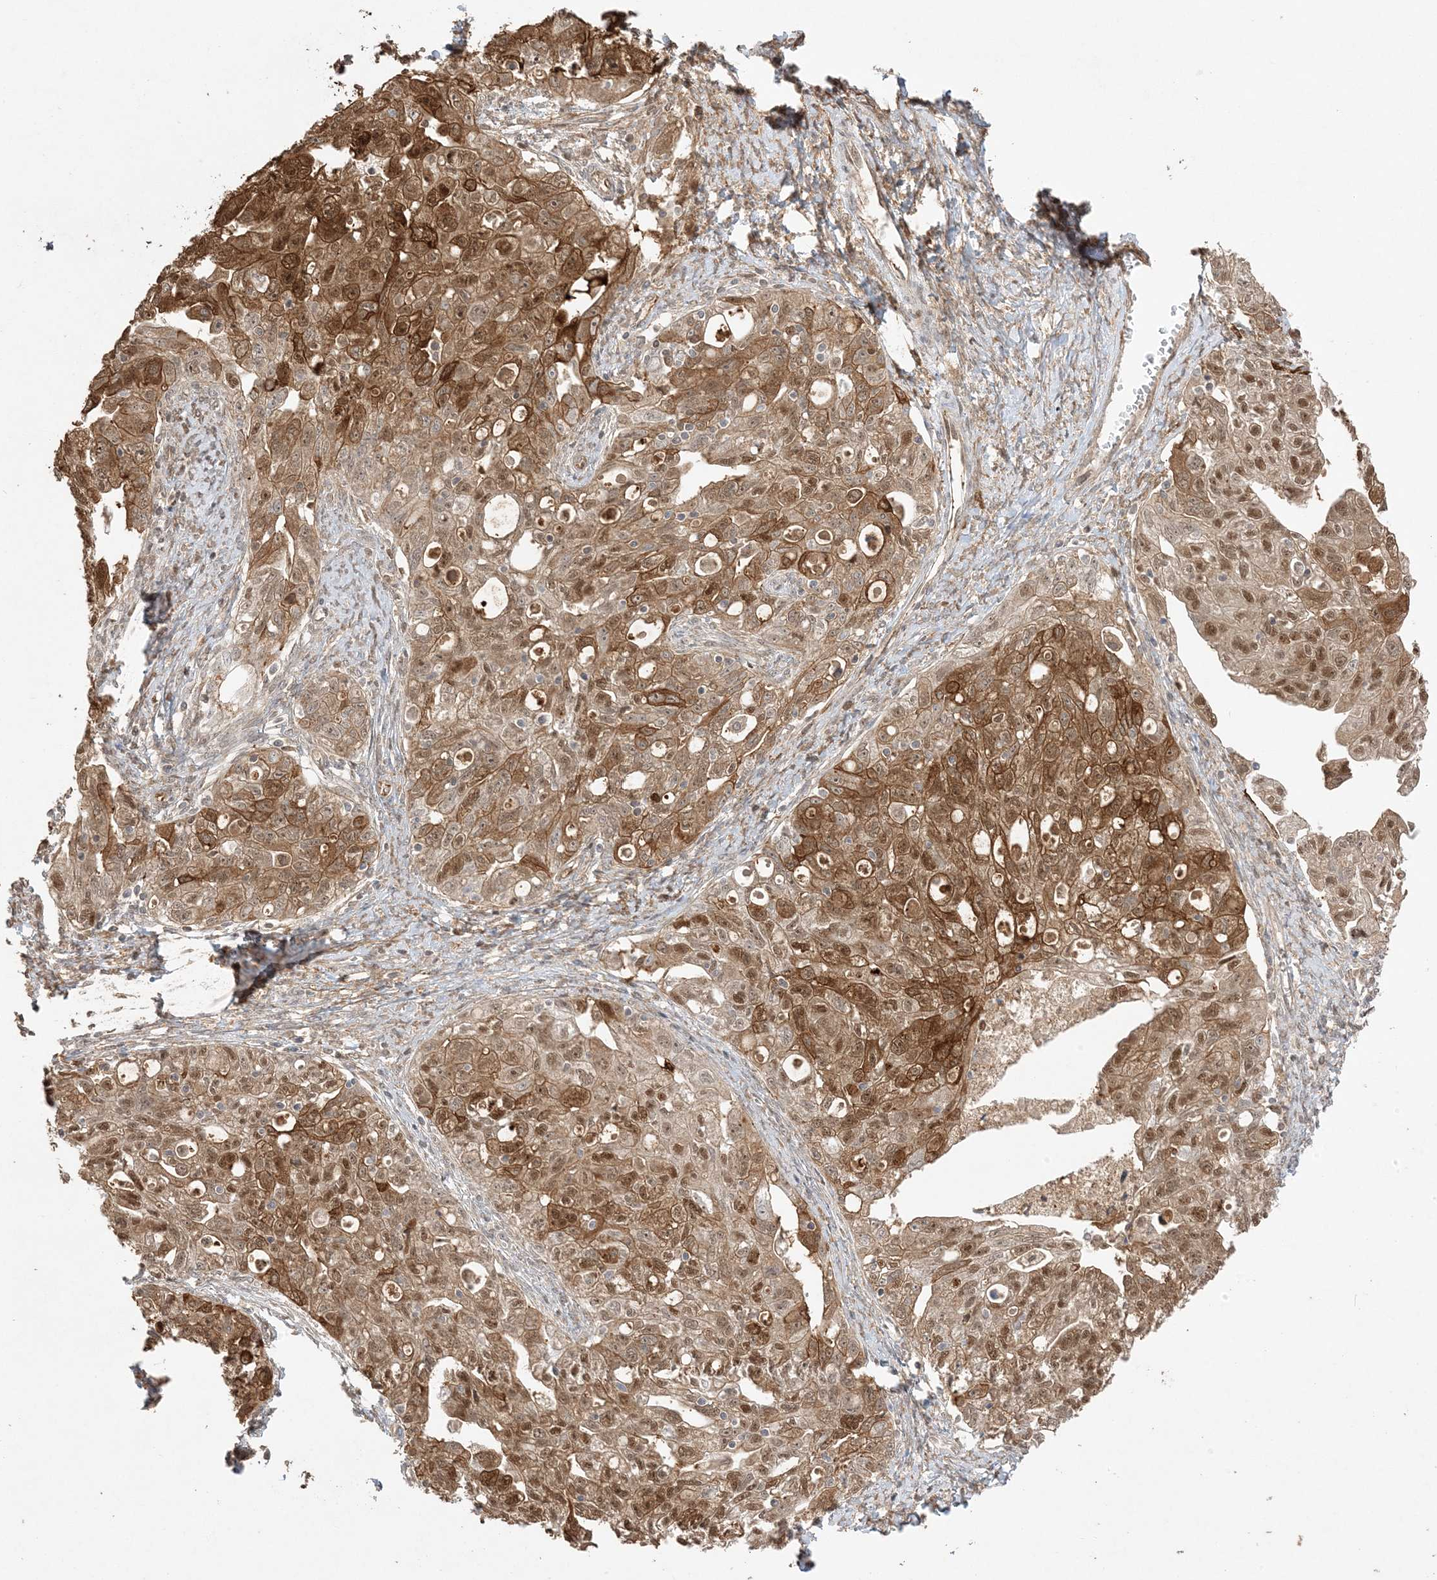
{"staining": {"intensity": "moderate", "quantity": ">75%", "location": "cytoplasmic/membranous,nuclear"}, "tissue": "ovarian cancer", "cell_type": "Tumor cells", "image_type": "cancer", "snomed": [{"axis": "morphology", "description": "Carcinoma, NOS"}, {"axis": "morphology", "description": "Cystadenocarcinoma, serous, NOS"}, {"axis": "topography", "description": "Ovary"}], "caption": "Immunohistochemistry (IHC) histopathology image of human ovarian cancer (serous cystadenocarcinoma) stained for a protein (brown), which reveals medium levels of moderate cytoplasmic/membranous and nuclear positivity in about >75% of tumor cells.", "gene": "ZBTB41", "patient": {"sex": "female", "age": 69}}